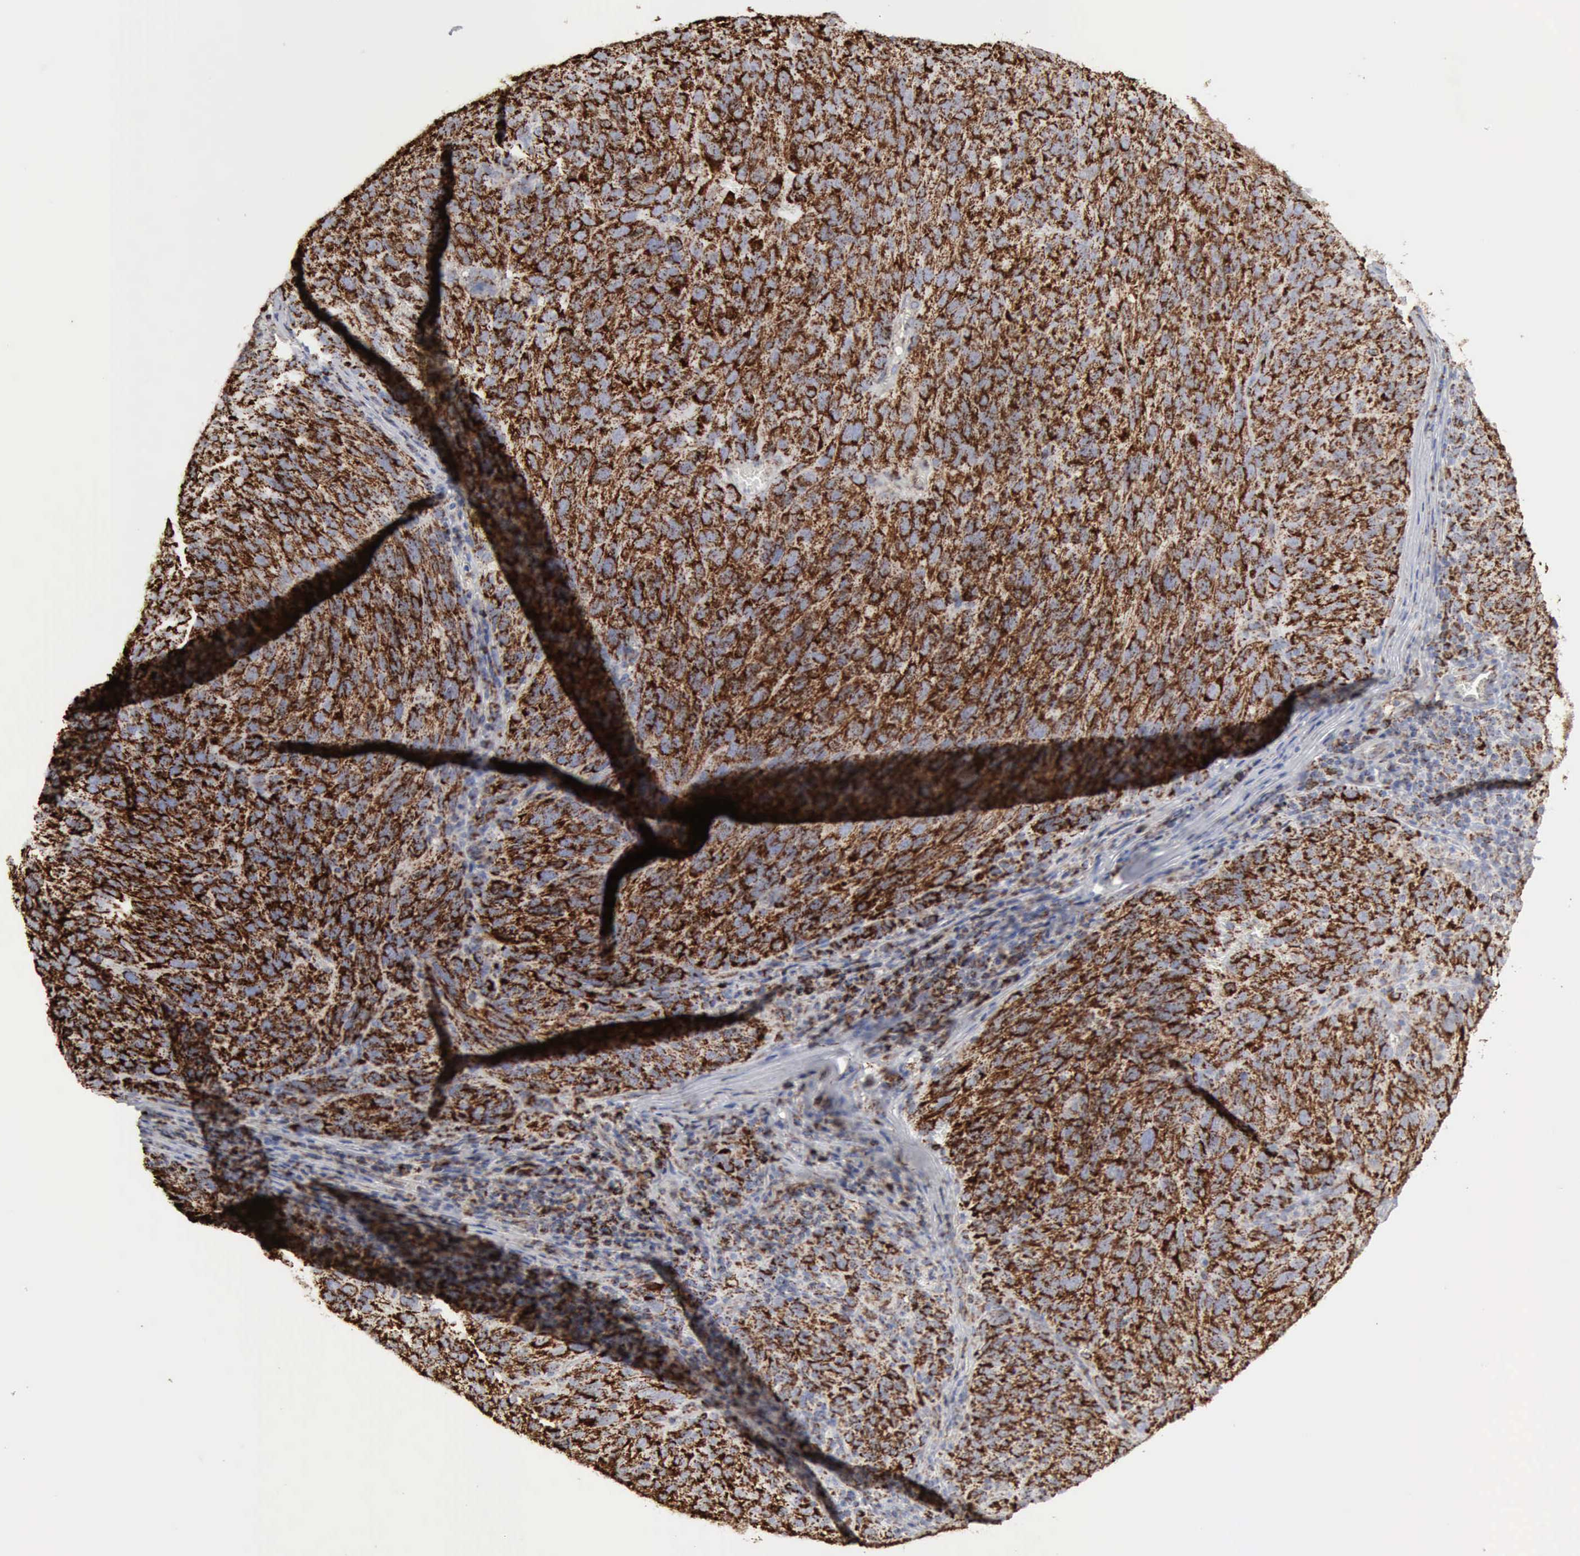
{"staining": {"intensity": "strong", "quantity": ">75%", "location": "cytoplasmic/membranous"}, "tissue": "melanoma", "cell_type": "Tumor cells", "image_type": "cancer", "snomed": [{"axis": "morphology", "description": "Malignant melanoma, NOS"}, {"axis": "topography", "description": "Skin"}], "caption": "Melanoma stained for a protein reveals strong cytoplasmic/membranous positivity in tumor cells.", "gene": "ACO2", "patient": {"sex": "male", "age": 76}}